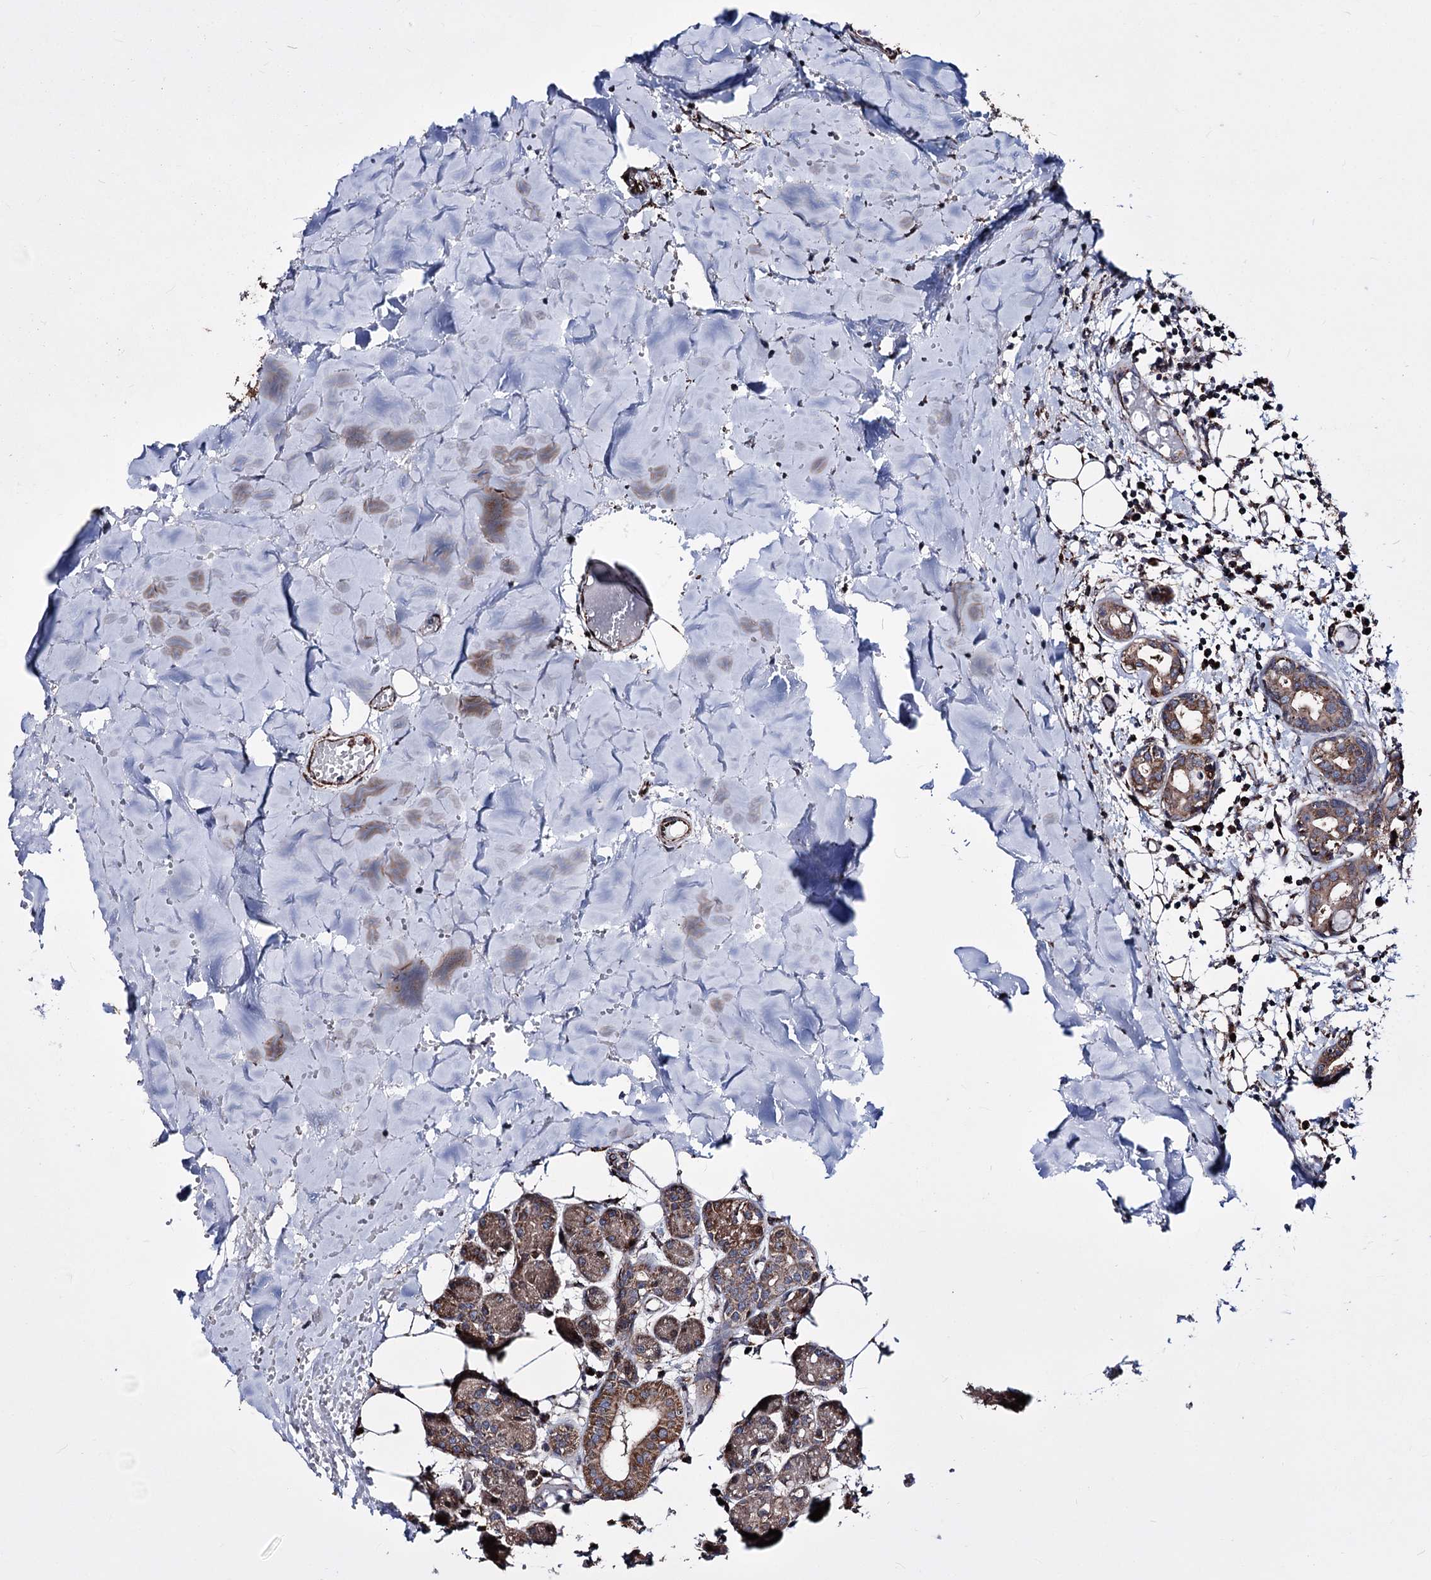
{"staining": {"intensity": "moderate", "quantity": ">75%", "location": "cytoplasmic/membranous"}, "tissue": "head and neck cancer", "cell_type": "Tumor cells", "image_type": "cancer", "snomed": [{"axis": "morphology", "description": "Adenocarcinoma, NOS"}, {"axis": "topography", "description": "Head-Neck"}], "caption": "Protein analysis of adenocarcinoma (head and neck) tissue demonstrates moderate cytoplasmic/membranous staining in about >75% of tumor cells.", "gene": "CREB3L4", "patient": {"sex": "female", "age": 73}}